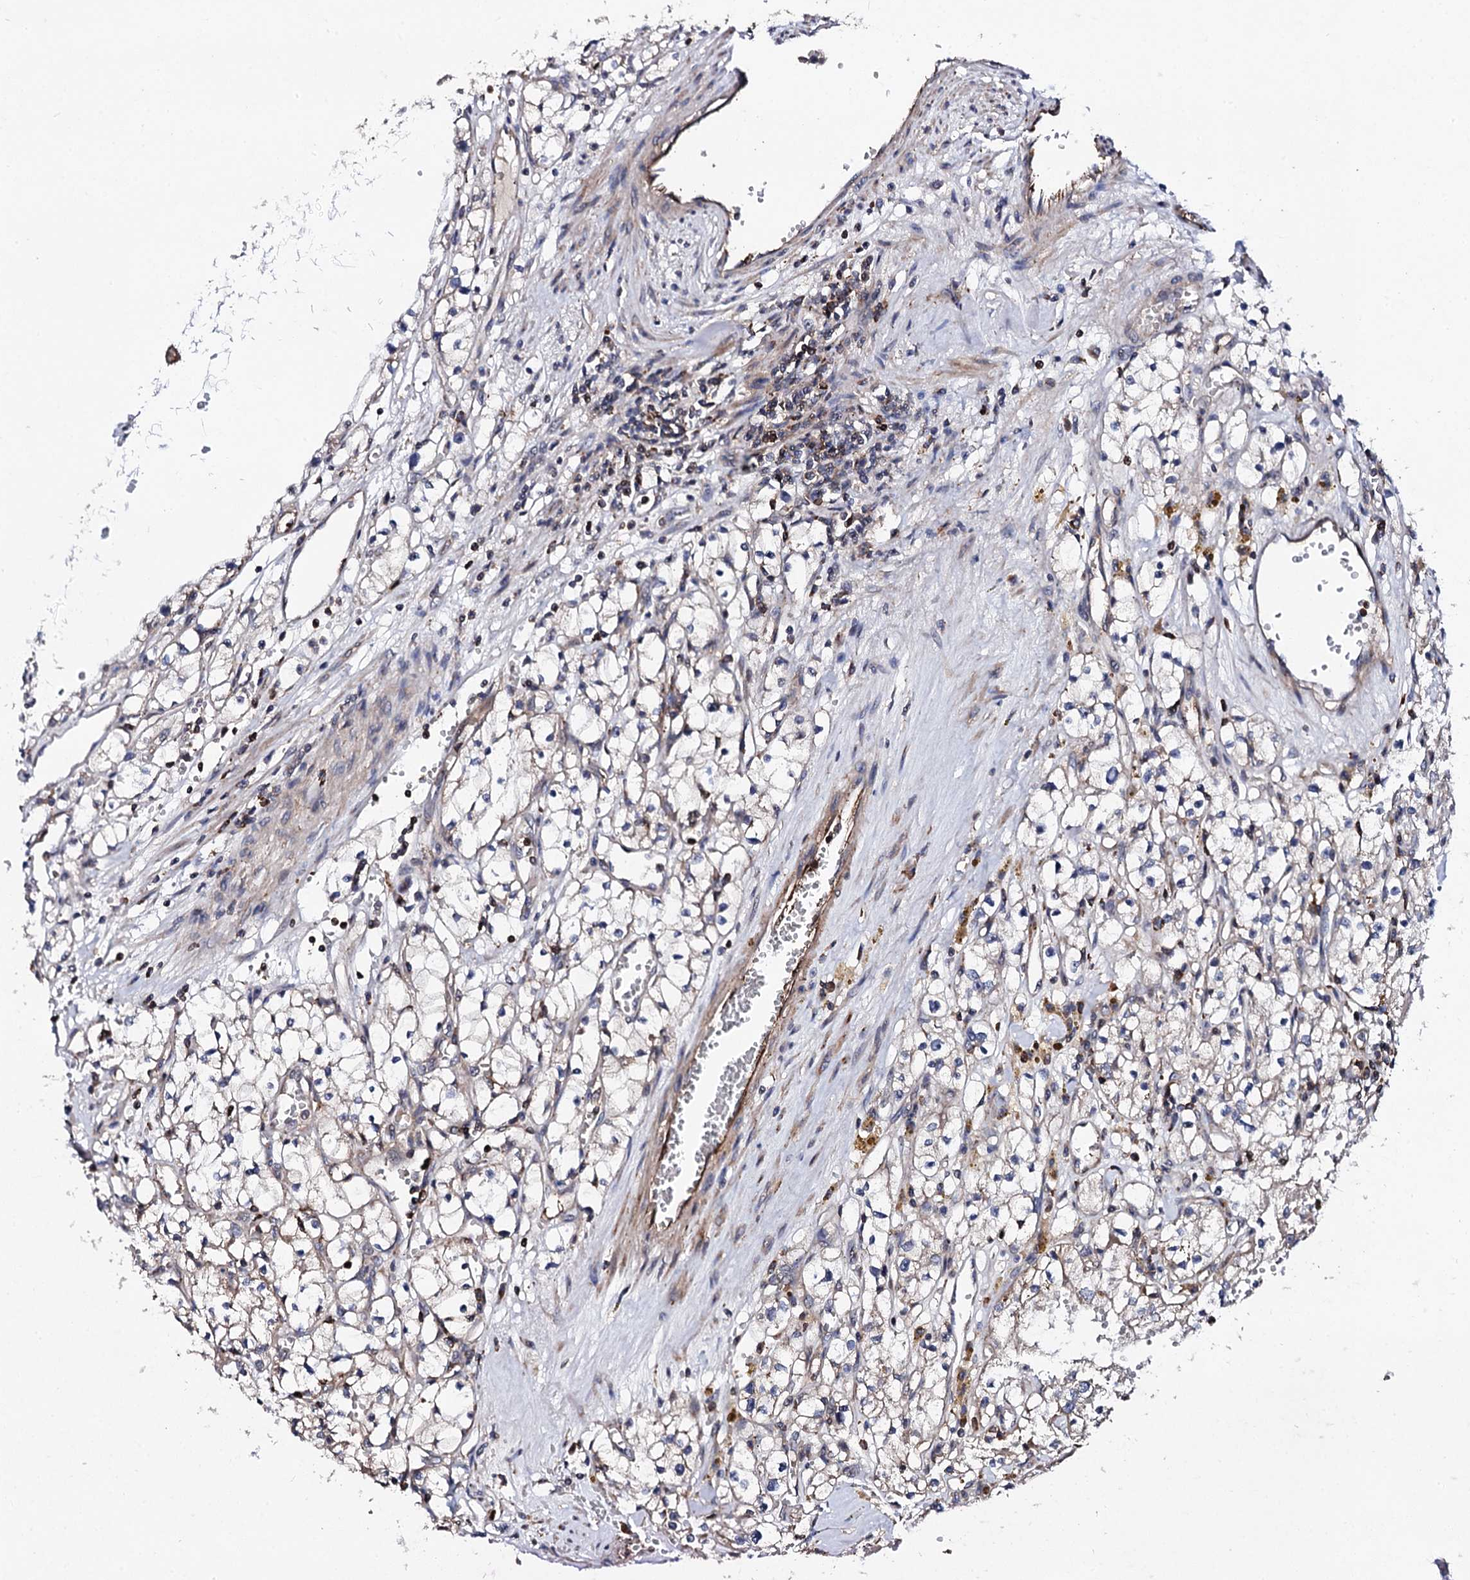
{"staining": {"intensity": "negative", "quantity": "none", "location": "none"}, "tissue": "renal cancer", "cell_type": "Tumor cells", "image_type": "cancer", "snomed": [{"axis": "morphology", "description": "Adenocarcinoma, NOS"}, {"axis": "topography", "description": "Kidney"}], "caption": "Immunohistochemical staining of renal cancer (adenocarcinoma) displays no significant expression in tumor cells. (Immunohistochemistry, brightfield microscopy, high magnification).", "gene": "GTPBP4", "patient": {"sex": "male", "age": 56}}